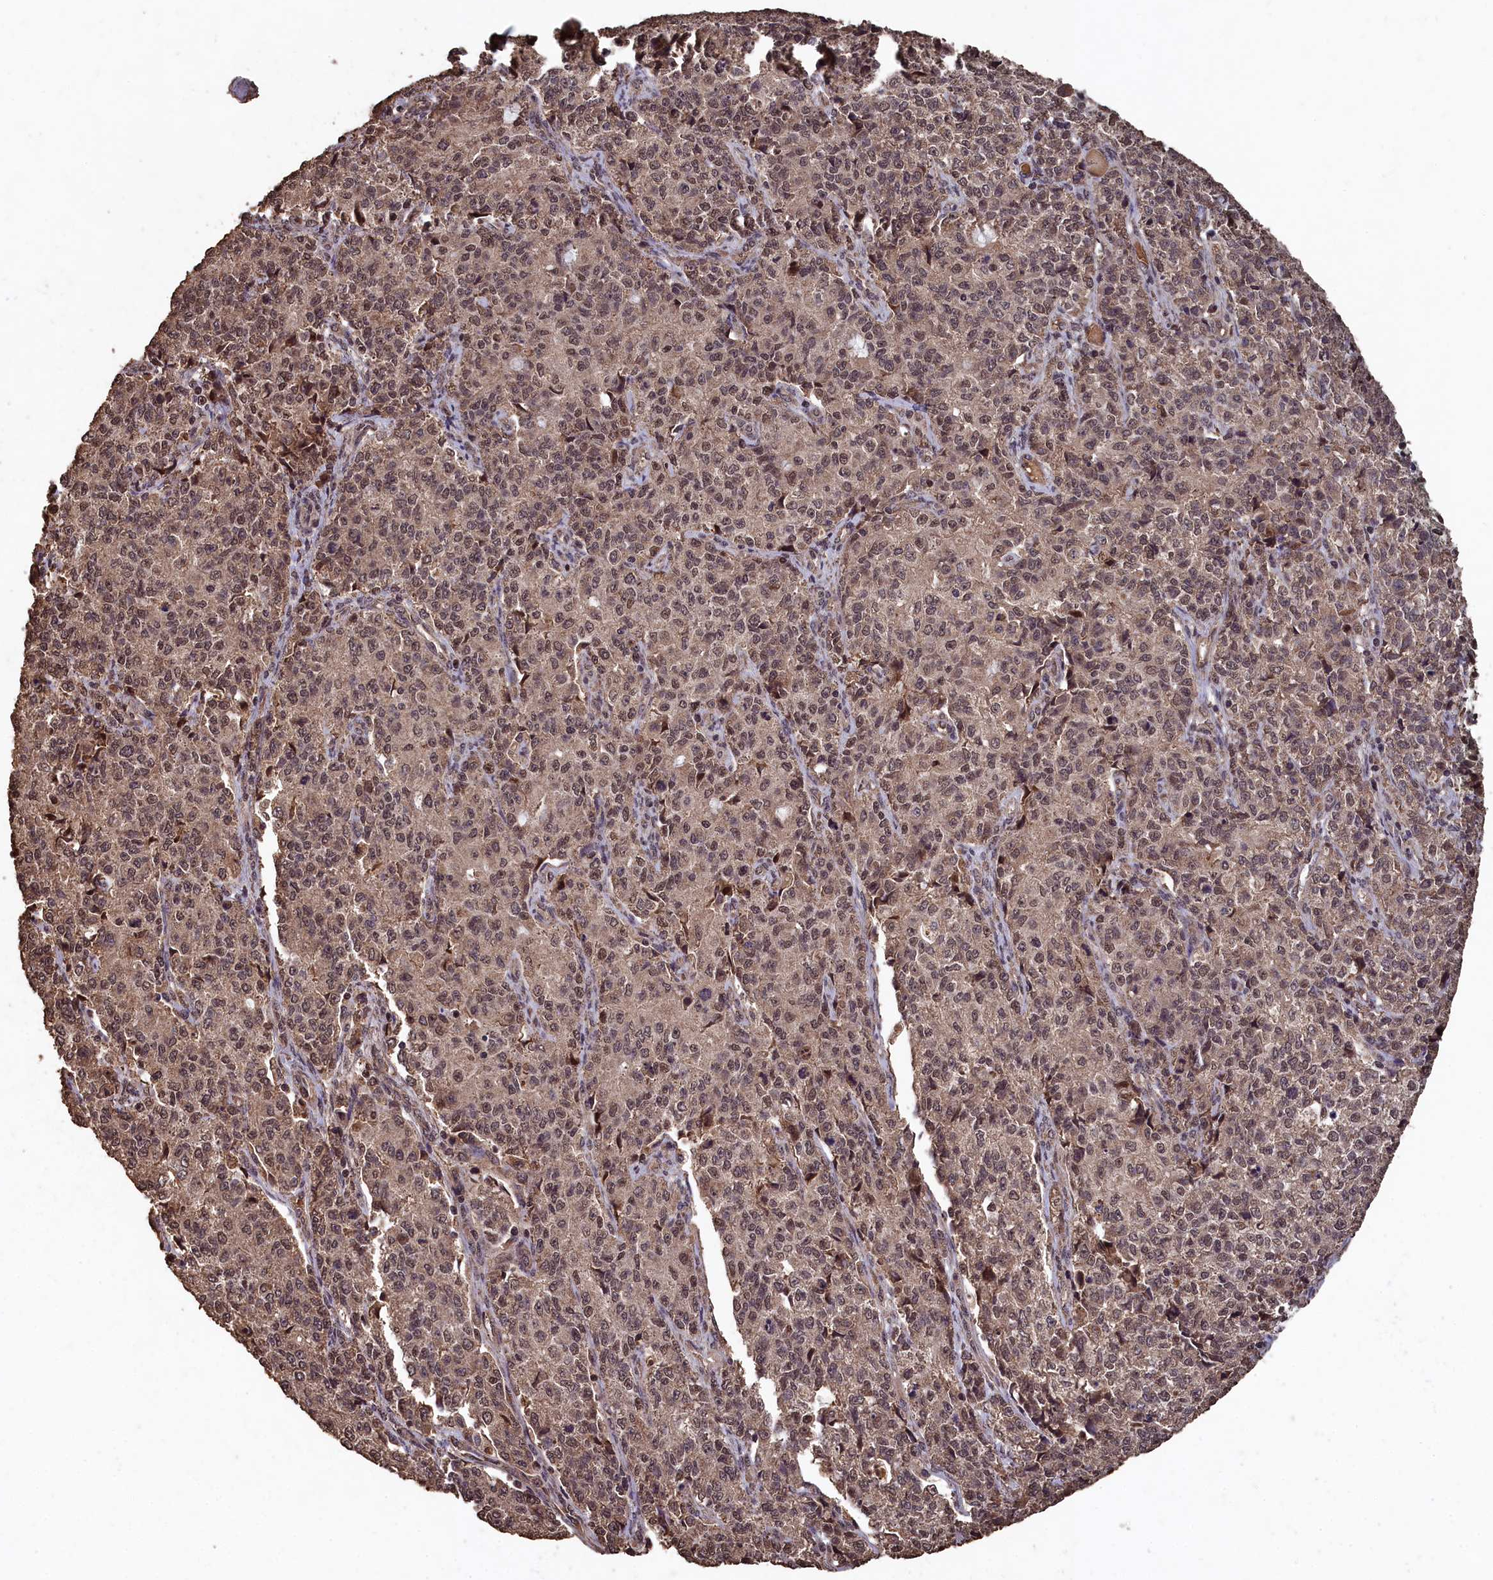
{"staining": {"intensity": "moderate", "quantity": ">75%", "location": "cytoplasmic/membranous,nuclear"}, "tissue": "endometrial cancer", "cell_type": "Tumor cells", "image_type": "cancer", "snomed": [{"axis": "morphology", "description": "Adenocarcinoma, NOS"}, {"axis": "topography", "description": "Endometrium"}], "caption": "Immunohistochemistry micrograph of endometrial cancer stained for a protein (brown), which reveals medium levels of moderate cytoplasmic/membranous and nuclear staining in approximately >75% of tumor cells.", "gene": "CEP57L1", "patient": {"sex": "female", "age": 50}}